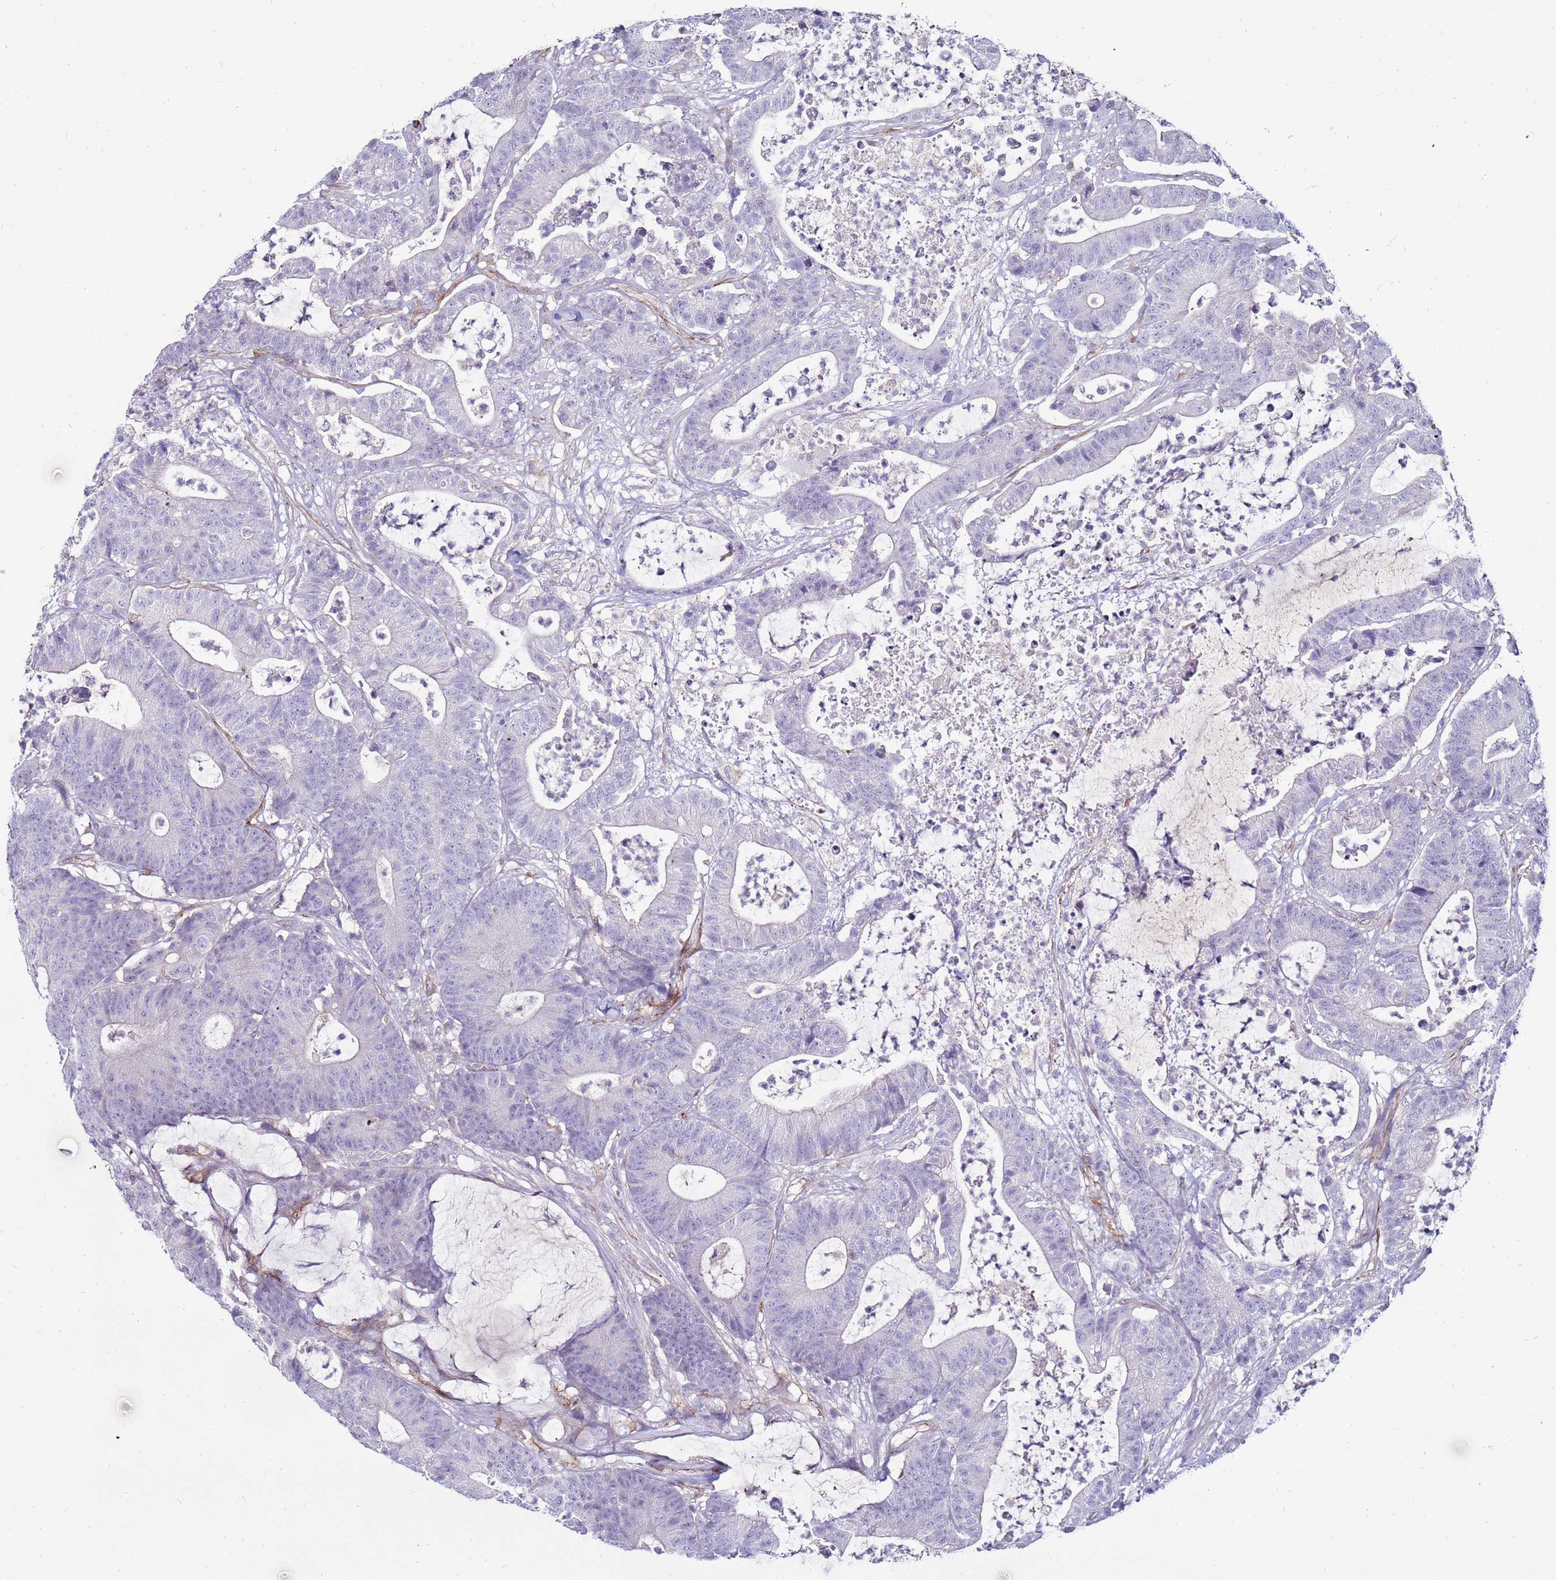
{"staining": {"intensity": "negative", "quantity": "none", "location": "none"}, "tissue": "colorectal cancer", "cell_type": "Tumor cells", "image_type": "cancer", "snomed": [{"axis": "morphology", "description": "Adenocarcinoma, NOS"}, {"axis": "topography", "description": "Colon"}], "caption": "Tumor cells show no significant protein positivity in colorectal cancer (adenocarcinoma).", "gene": "CLEC4M", "patient": {"sex": "female", "age": 84}}